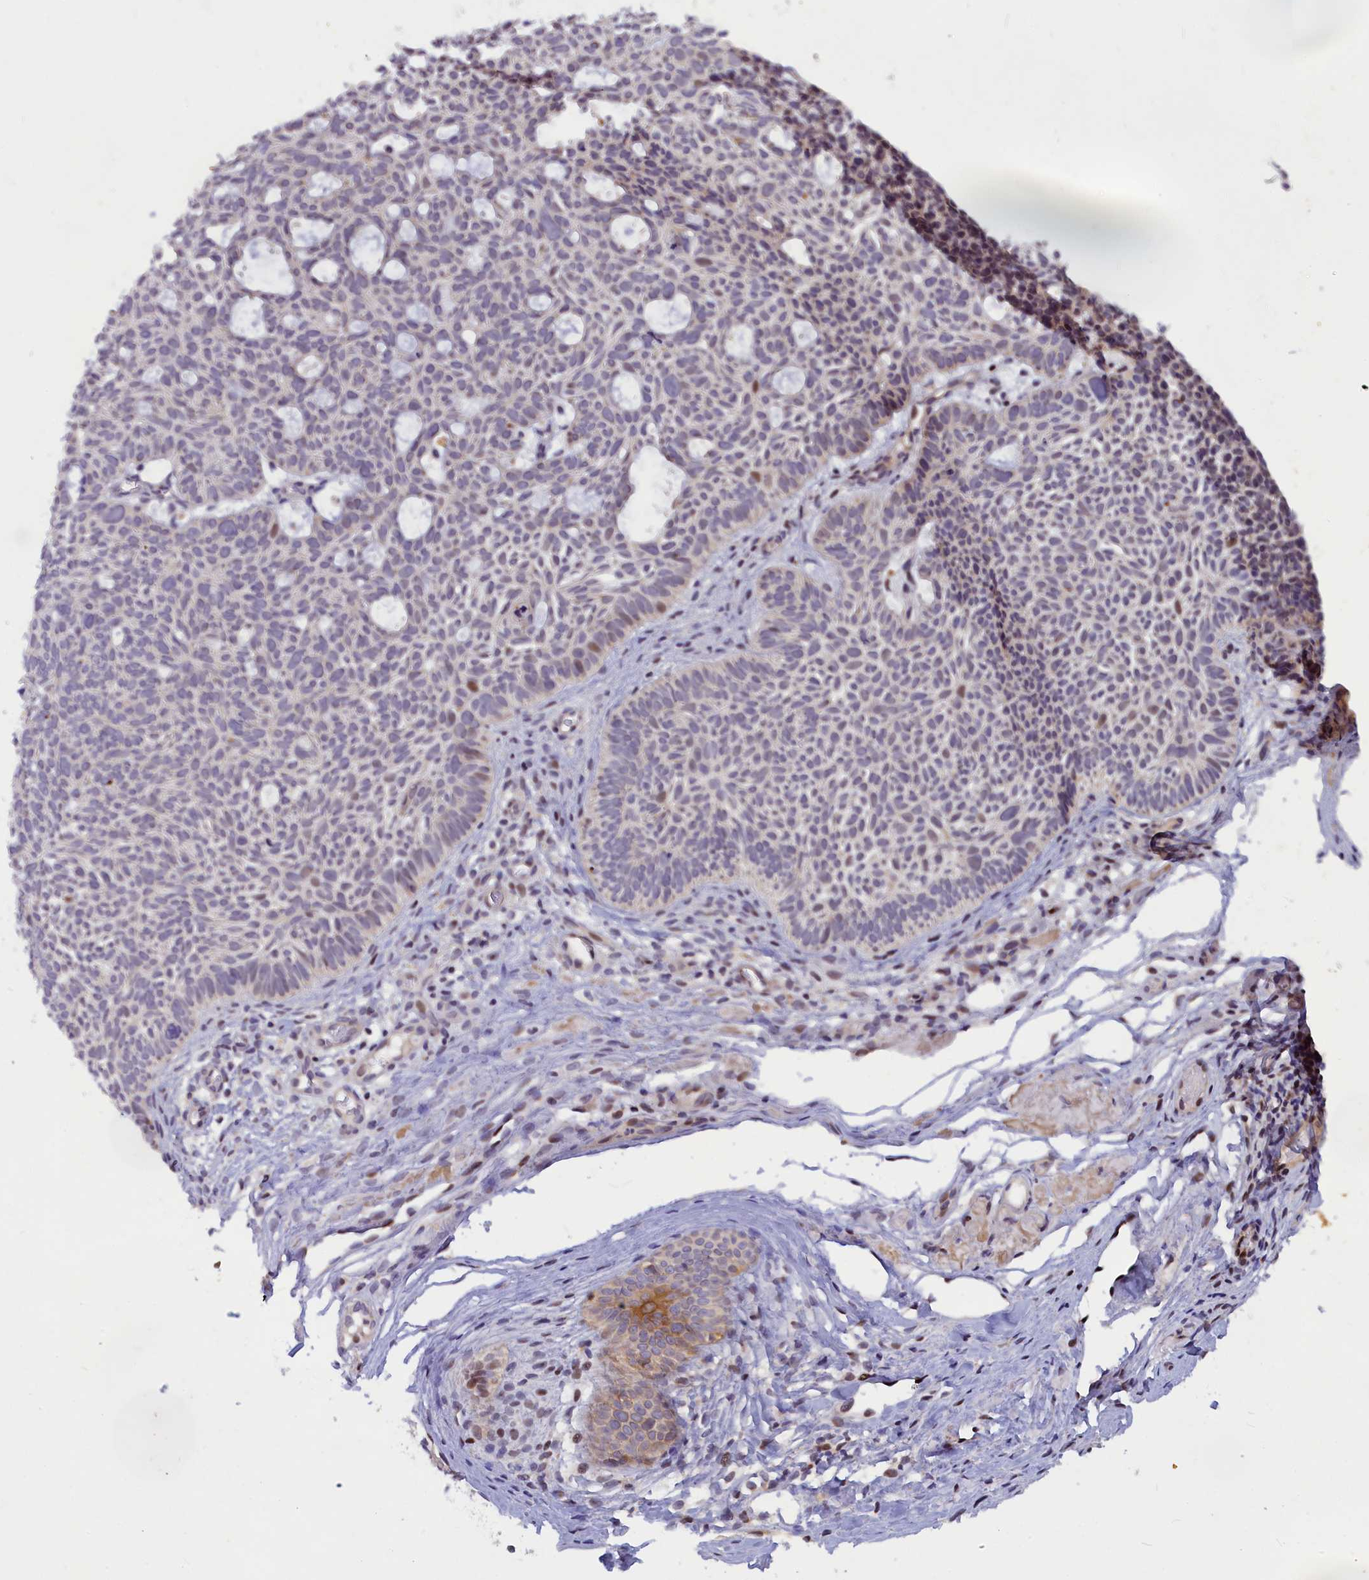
{"staining": {"intensity": "negative", "quantity": "none", "location": "none"}, "tissue": "skin cancer", "cell_type": "Tumor cells", "image_type": "cancer", "snomed": [{"axis": "morphology", "description": "Basal cell carcinoma"}, {"axis": "topography", "description": "Skin"}], "caption": "This is an immunohistochemistry (IHC) image of human skin cancer (basal cell carcinoma). There is no staining in tumor cells.", "gene": "ANKRD34B", "patient": {"sex": "male", "age": 69}}